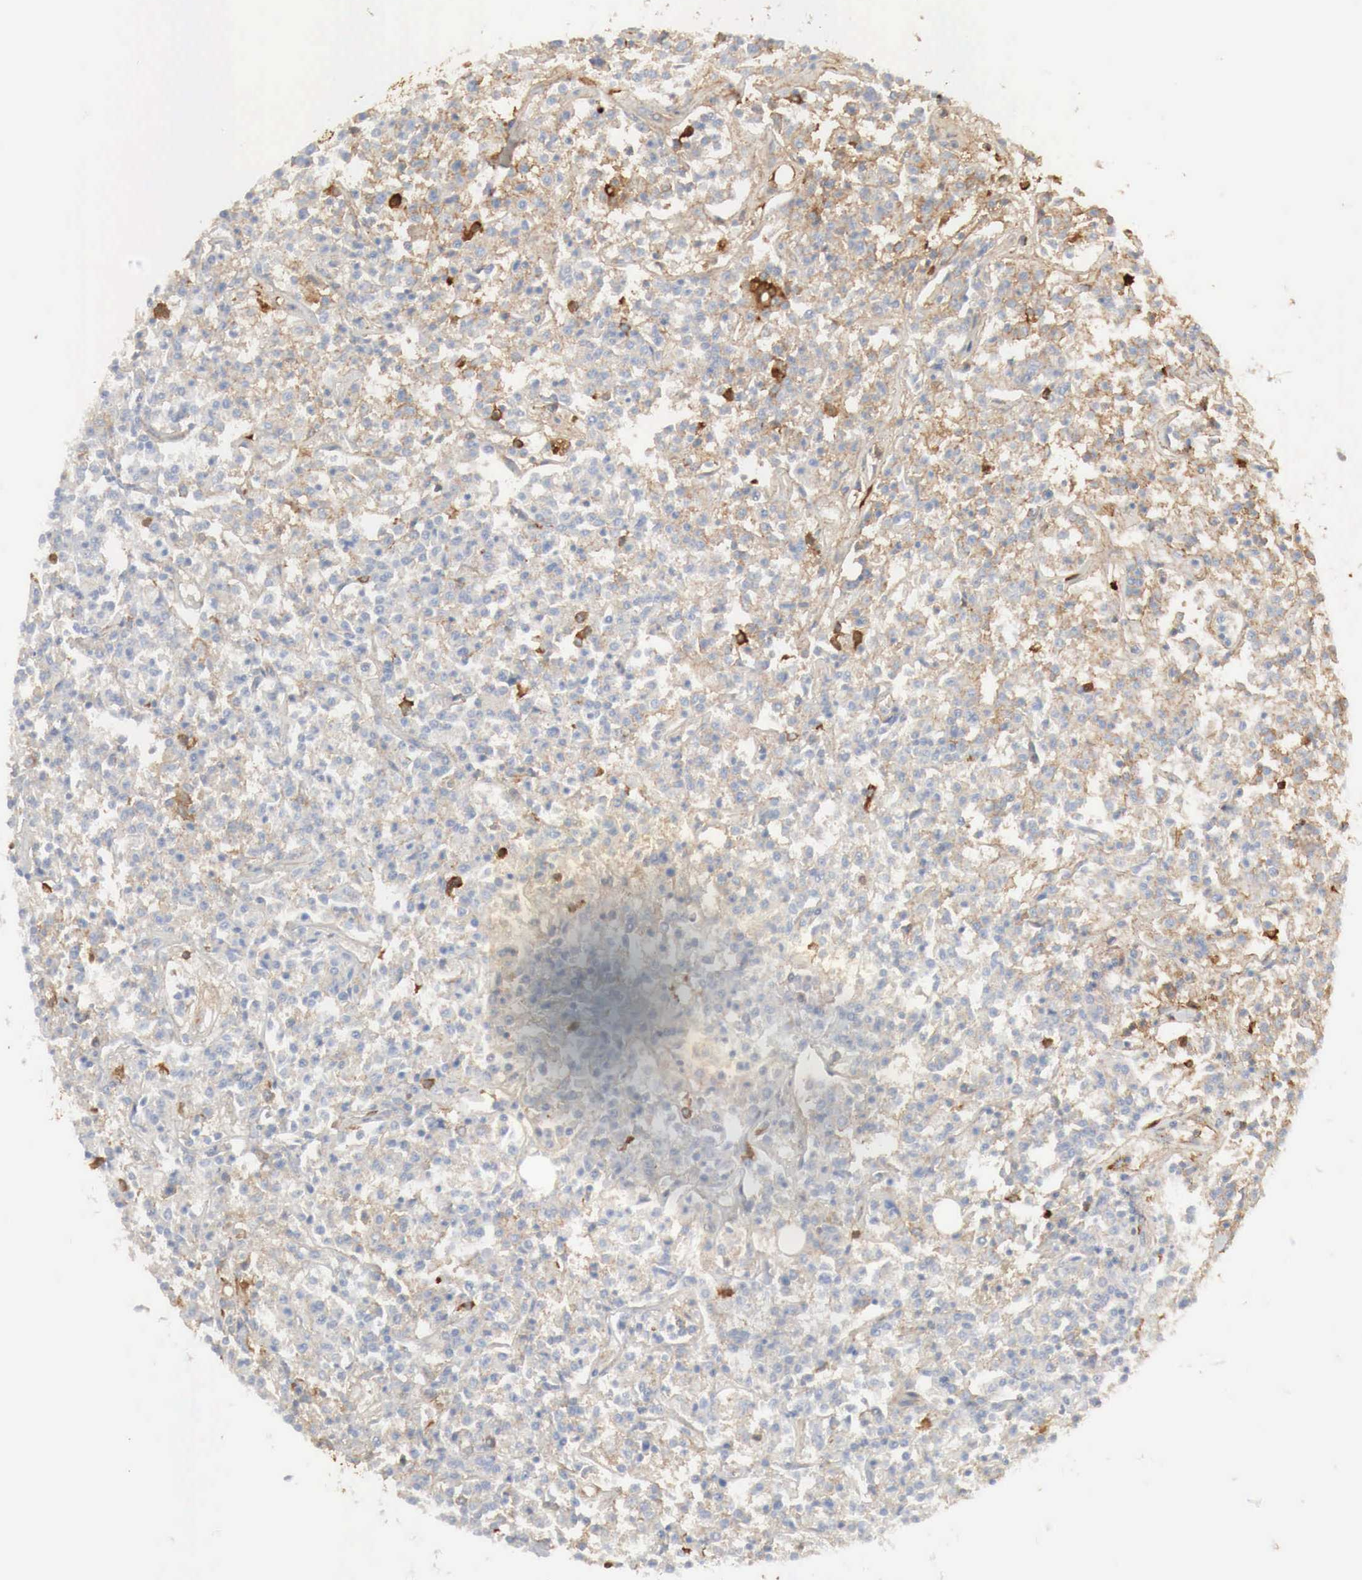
{"staining": {"intensity": "negative", "quantity": "none", "location": "none"}, "tissue": "lymphoma", "cell_type": "Tumor cells", "image_type": "cancer", "snomed": [{"axis": "morphology", "description": "Malignant lymphoma, non-Hodgkin's type, Low grade"}, {"axis": "topography", "description": "Small intestine"}], "caption": "Human low-grade malignant lymphoma, non-Hodgkin's type stained for a protein using IHC exhibits no staining in tumor cells.", "gene": "IGLC3", "patient": {"sex": "female", "age": 59}}